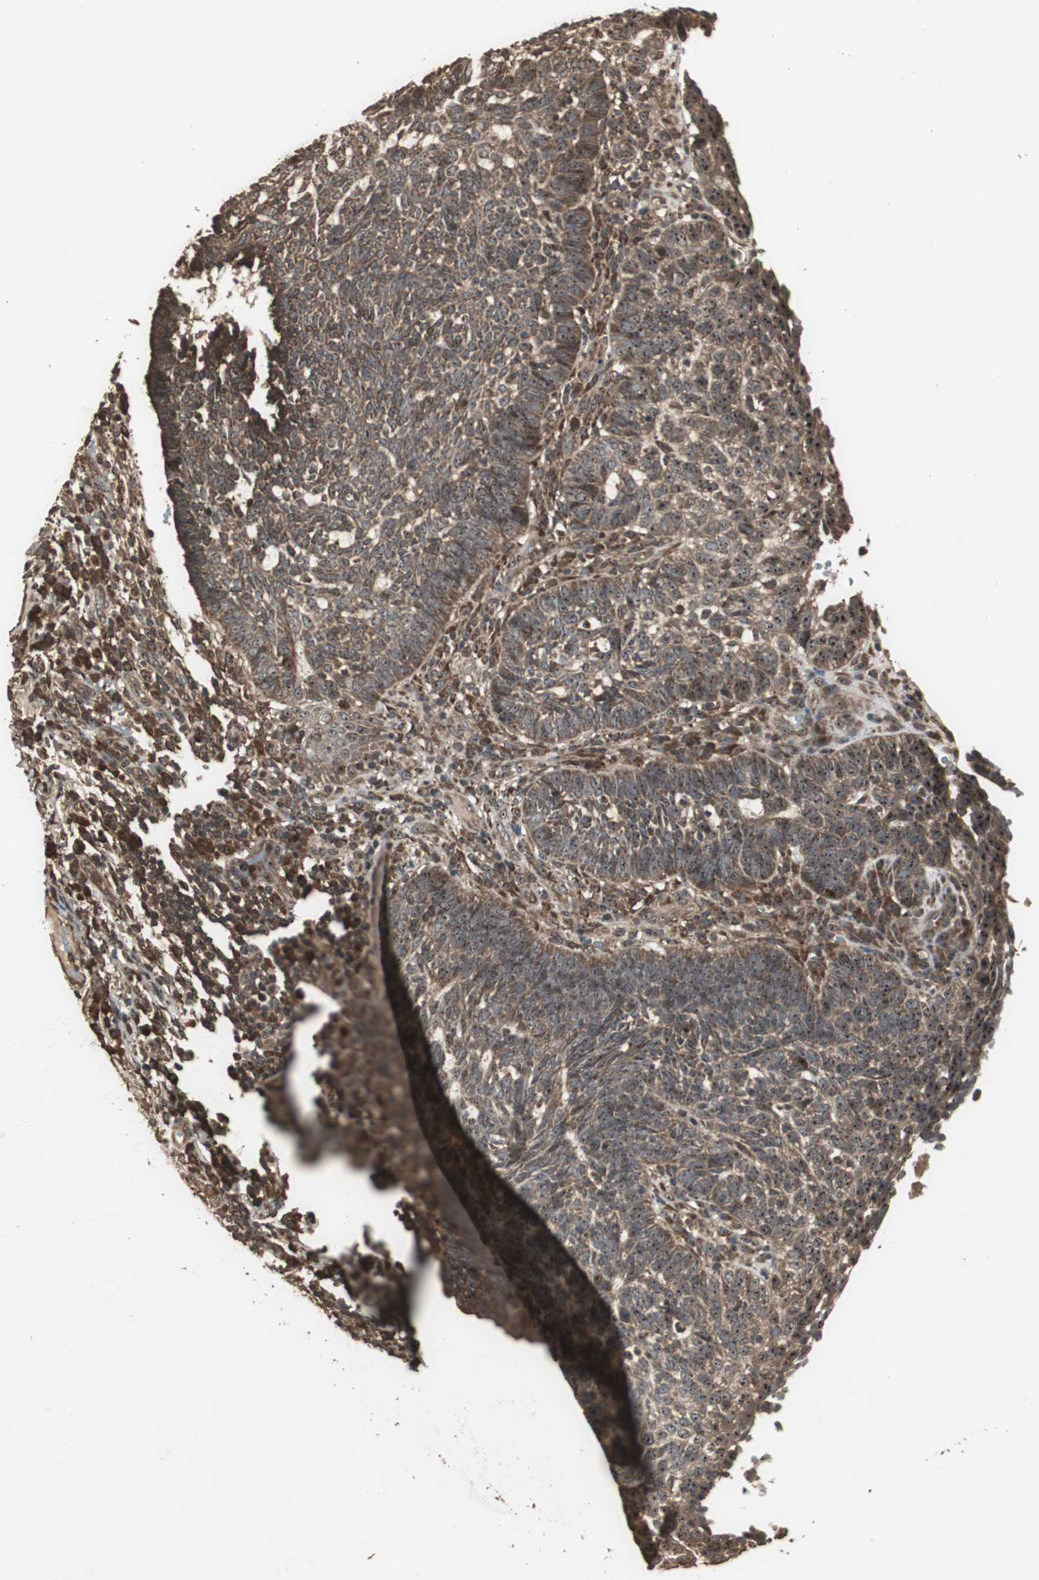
{"staining": {"intensity": "moderate", "quantity": ">75%", "location": "cytoplasmic/membranous"}, "tissue": "skin cancer", "cell_type": "Tumor cells", "image_type": "cancer", "snomed": [{"axis": "morphology", "description": "Normal tissue, NOS"}, {"axis": "morphology", "description": "Basal cell carcinoma"}, {"axis": "topography", "description": "Skin"}], "caption": "Skin cancer was stained to show a protein in brown. There is medium levels of moderate cytoplasmic/membranous positivity in approximately >75% of tumor cells. (brown staining indicates protein expression, while blue staining denotes nuclei).", "gene": "LAMTOR5", "patient": {"sex": "male", "age": 87}}